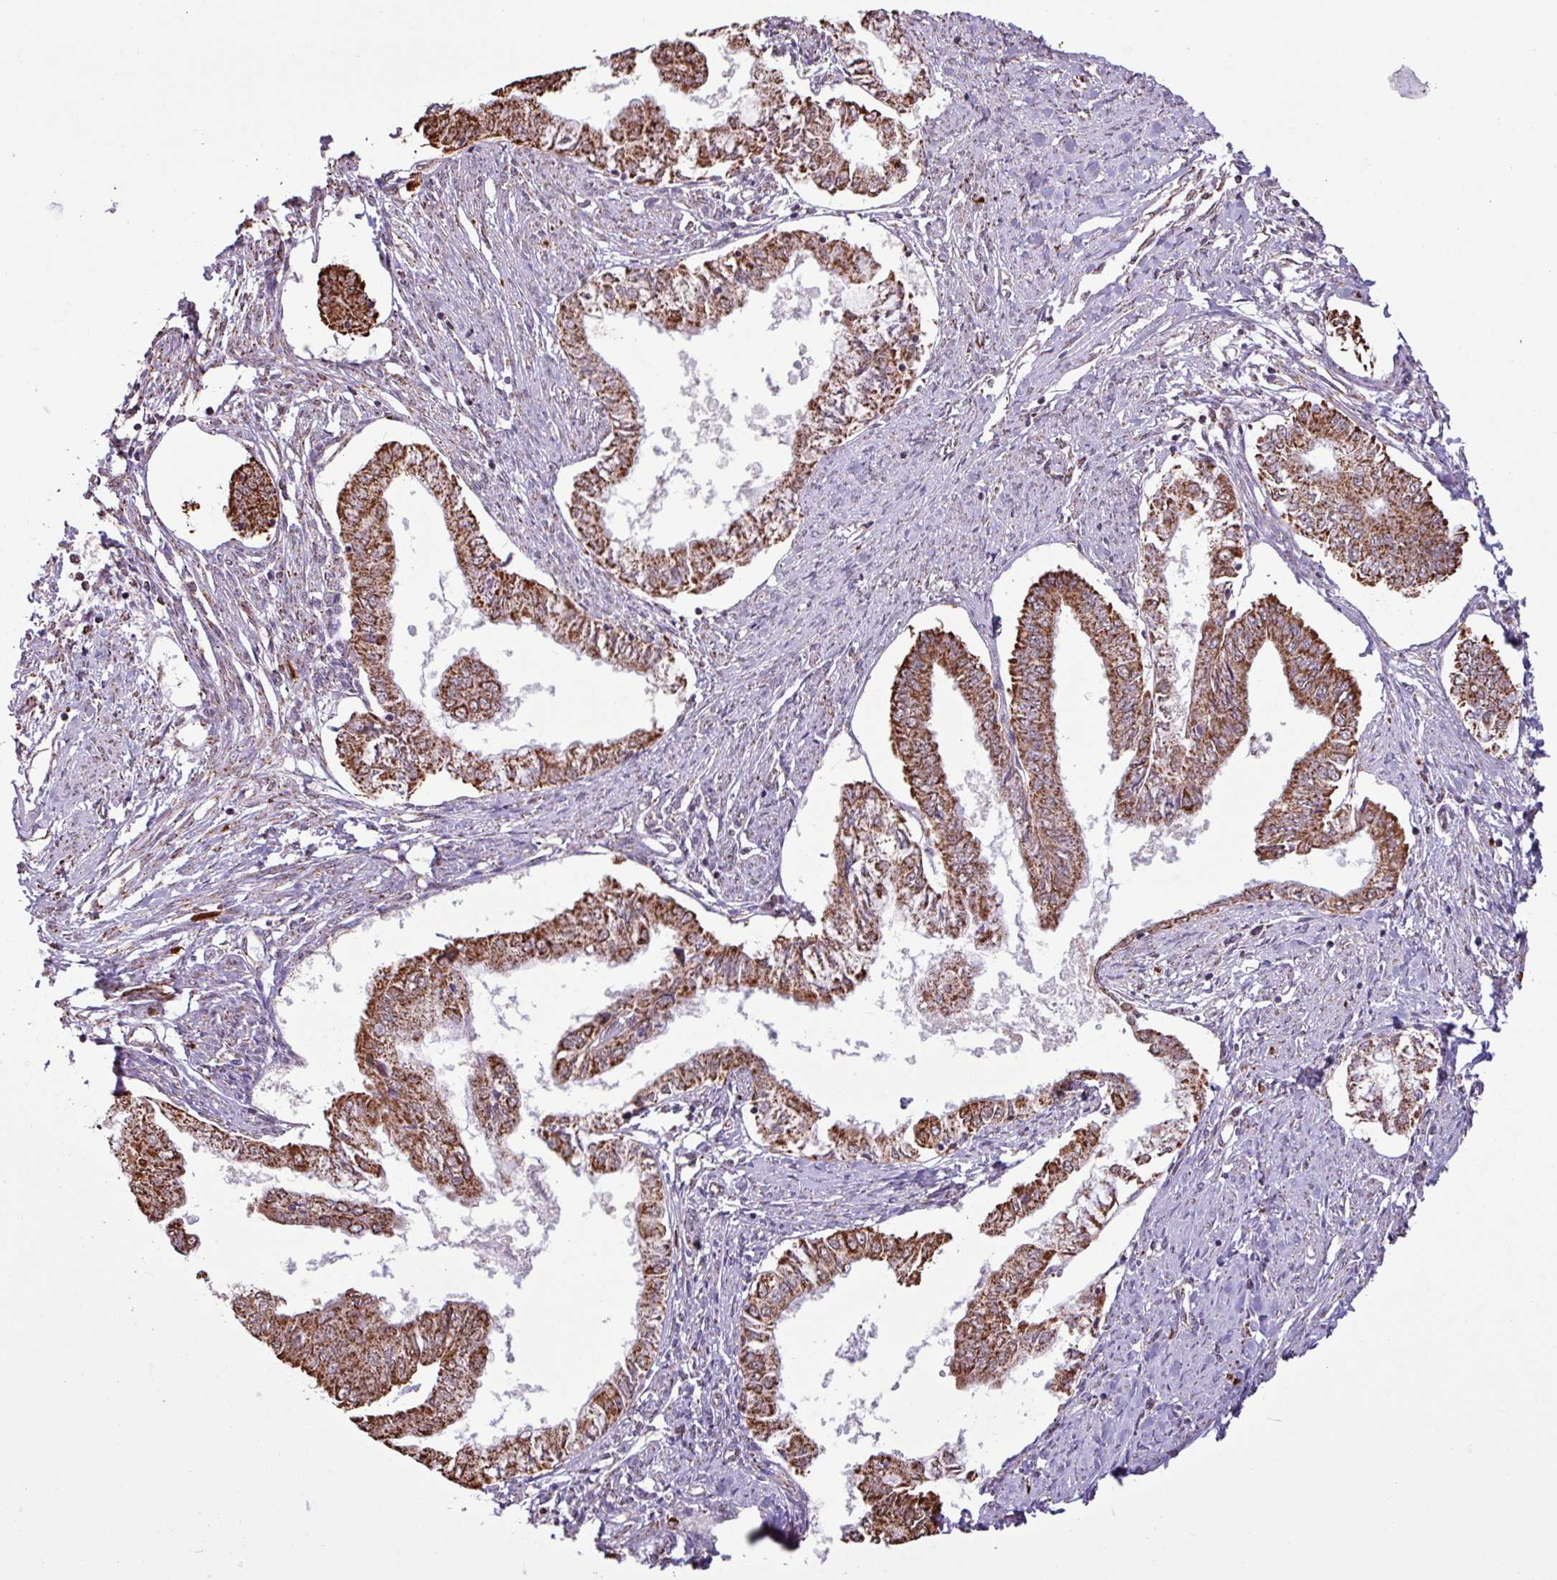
{"staining": {"intensity": "strong", "quantity": ">75%", "location": "cytoplasmic/membranous"}, "tissue": "endometrial cancer", "cell_type": "Tumor cells", "image_type": "cancer", "snomed": [{"axis": "morphology", "description": "Adenocarcinoma, NOS"}, {"axis": "topography", "description": "Endometrium"}], "caption": "This photomicrograph displays immunohistochemistry (IHC) staining of adenocarcinoma (endometrial), with high strong cytoplasmic/membranous expression in approximately >75% of tumor cells.", "gene": "ALG8", "patient": {"sex": "female", "age": 76}}